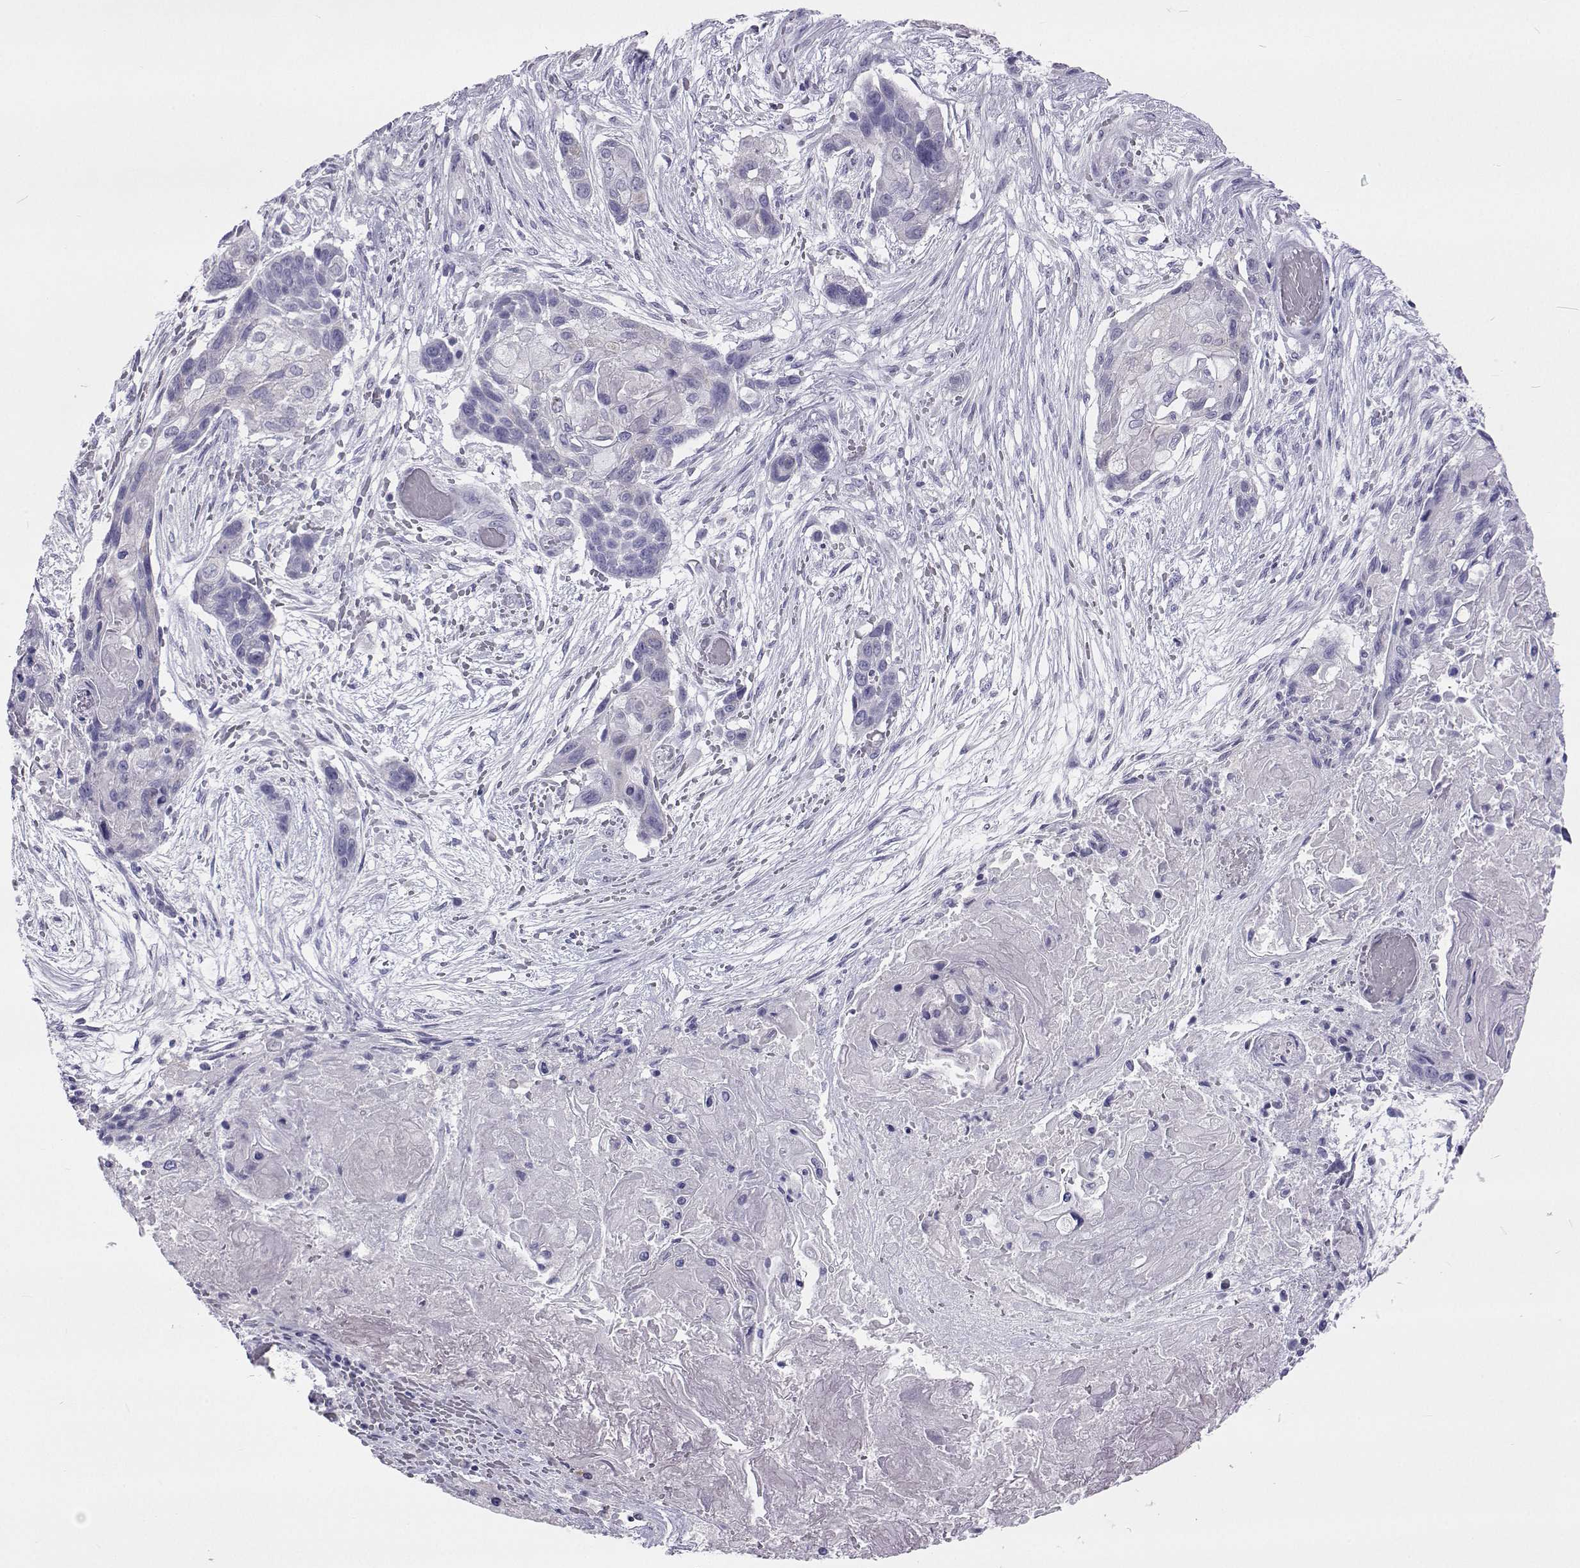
{"staining": {"intensity": "negative", "quantity": "none", "location": "none"}, "tissue": "lung cancer", "cell_type": "Tumor cells", "image_type": "cancer", "snomed": [{"axis": "morphology", "description": "Squamous cell carcinoma, NOS"}, {"axis": "topography", "description": "Lung"}], "caption": "A high-resolution photomicrograph shows immunohistochemistry staining of lung squamous cell carcinoma, which exhibits no significant staining in tumor cells. (DAB immunohistochemistry visualized using brightfield microscopy, high magnification).", "gene": "GALM", "patient": {"sex": "male", "age": 69}}